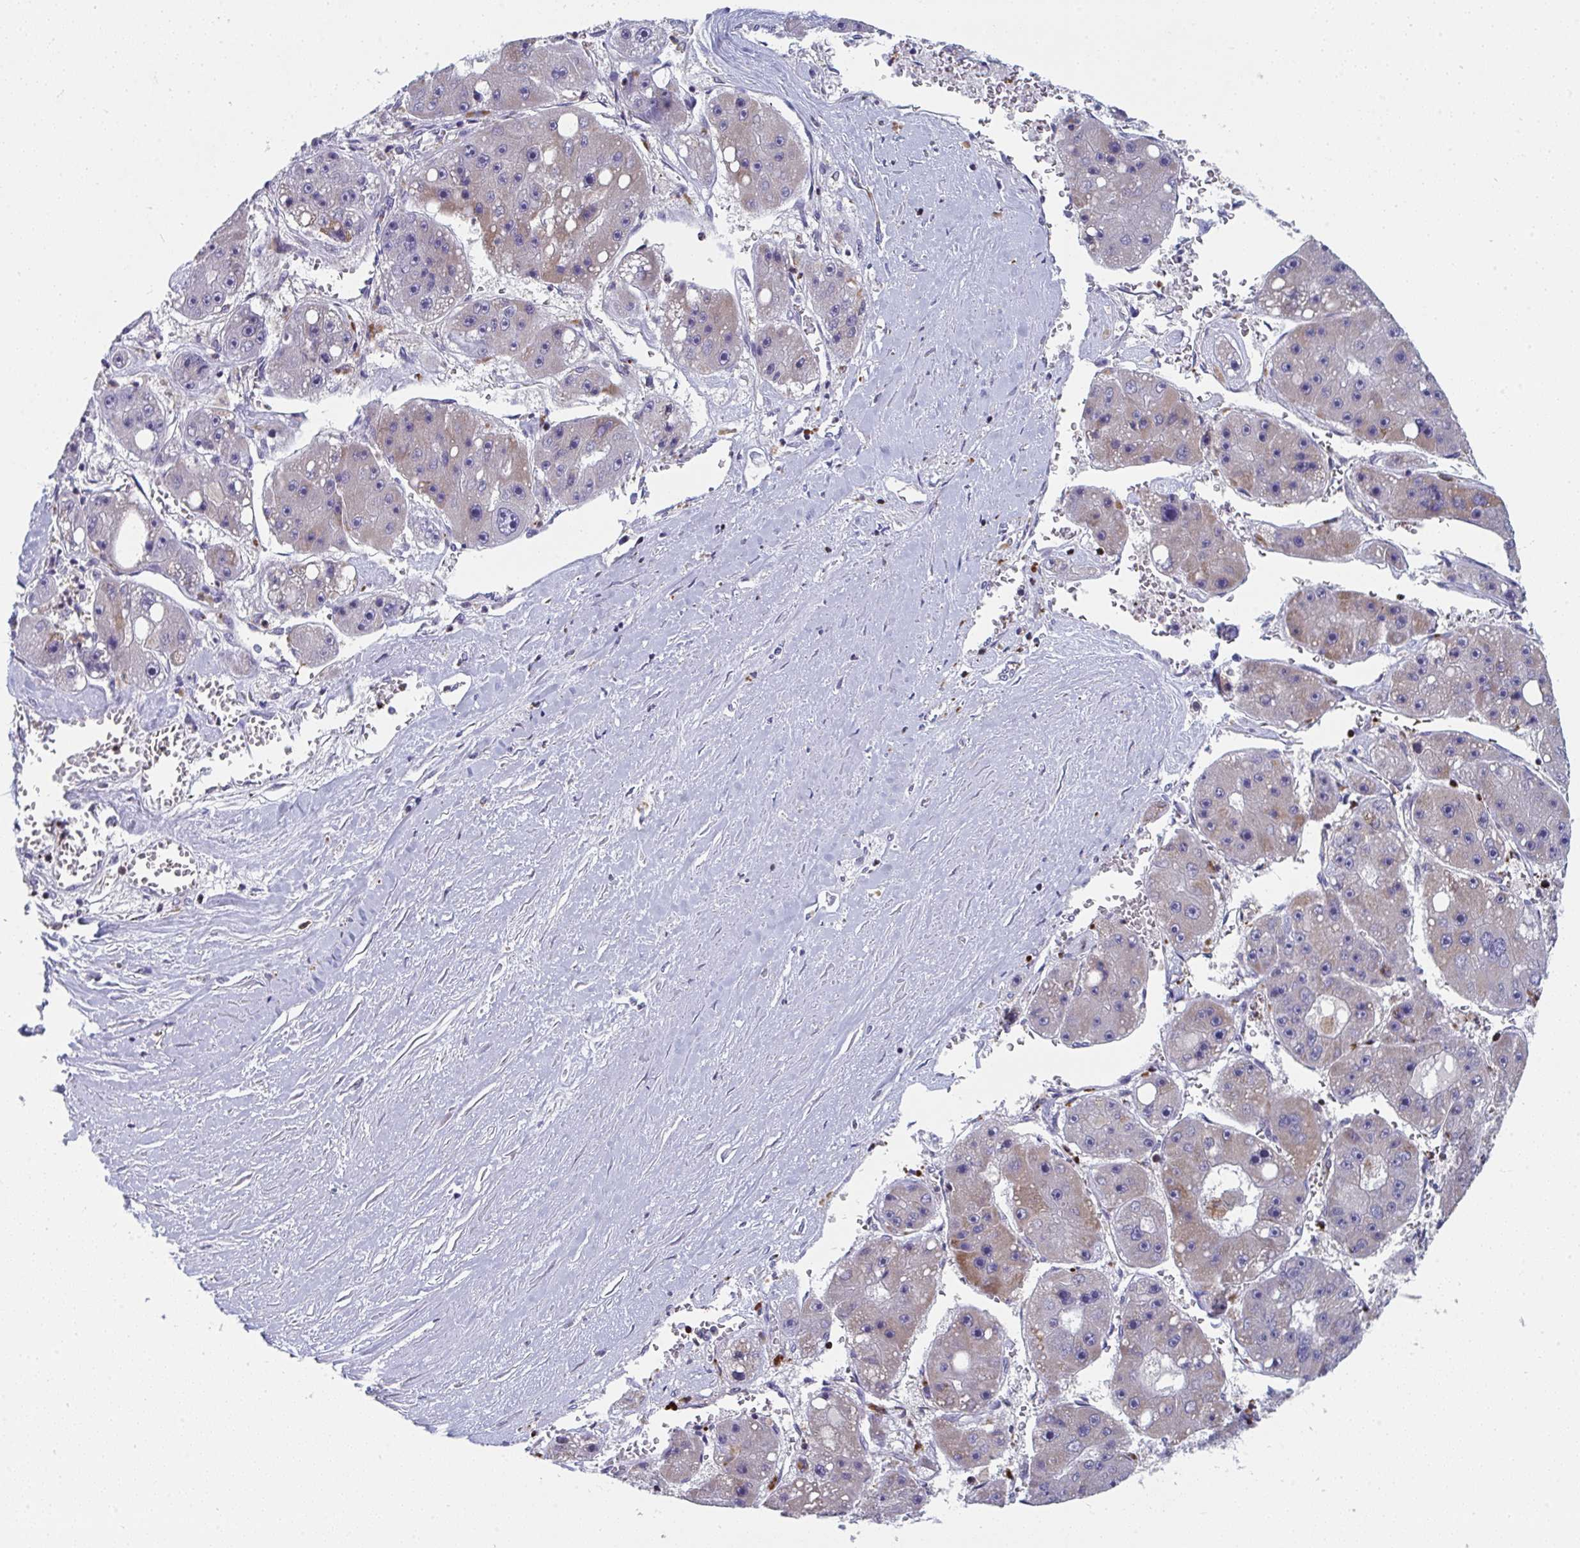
{"staining": {"intensity": "weak", "quantity": "25%-75%", "location": "cytoplasmic/membranous"}, "tissue": "liver cancer", "cell_type": "Tumor cells", "image_type": "cancer", "snomed": [{"axis": "morphology", "description": "Carcinoma, Hepatocellular, NOS"}, {"axis": "topography", "description": "Liver"}], "caption": "The micrograph reveals staining of liver cancer (hepatocellular carcinoma), revealing weak cytoplasmic/membranous protein positivity (brown color) within tumor cells.", "gene": "AOC2", "patient": {"sex": "female", "age": 61}}